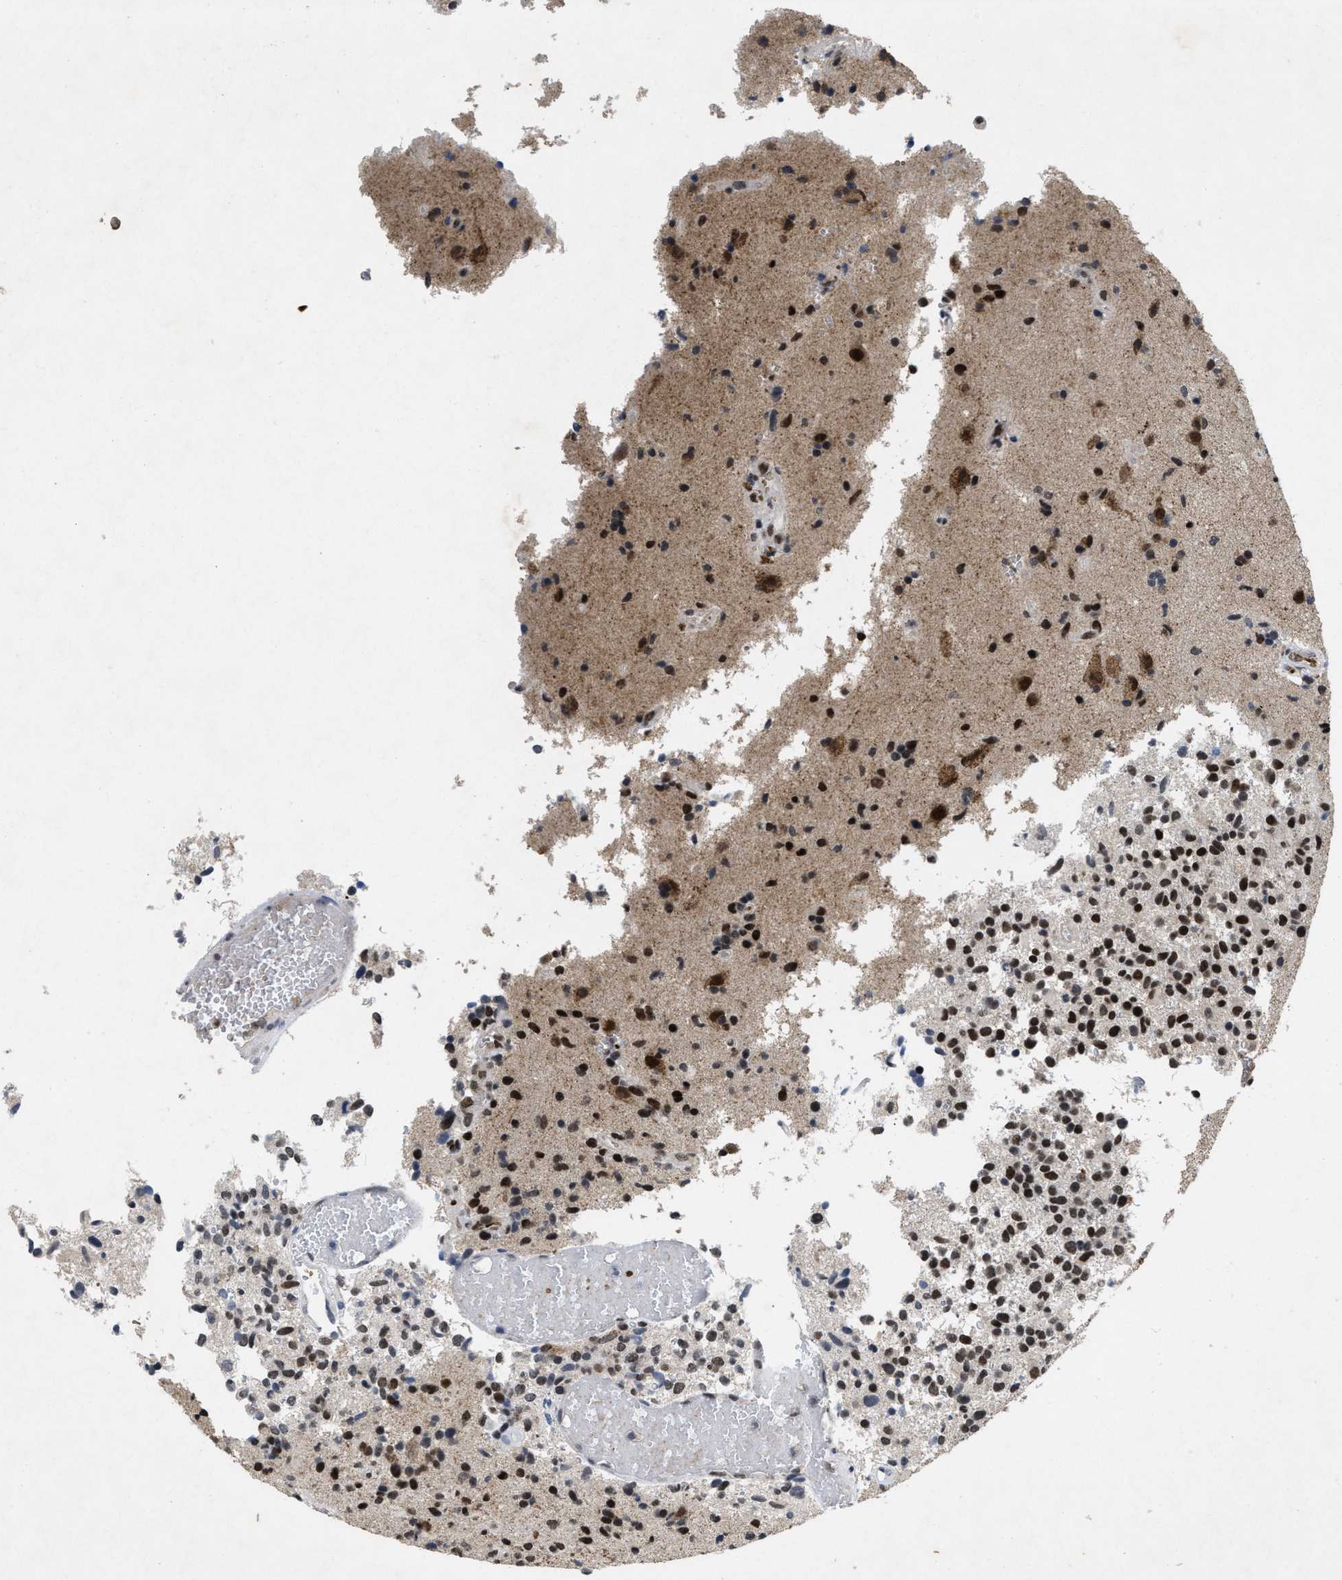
{"staining": {"intensity": "moderate", "quantity": ">75%", "location": "nuclear"}, "tissue": "glioma", "cell_type": "Tumor cells", "image_type": "cancer", "snomed": [{"axis": "morphology", "description": "Glioma, malignant, High grade"}, {"axis": "topography", "description": "Brain"}], "caption": "Human glioma stained with a protein marker reveals moderate staining in tumor cells.", "gene": "ZNF346", "patient": {"sex": "male", "age": 72}}